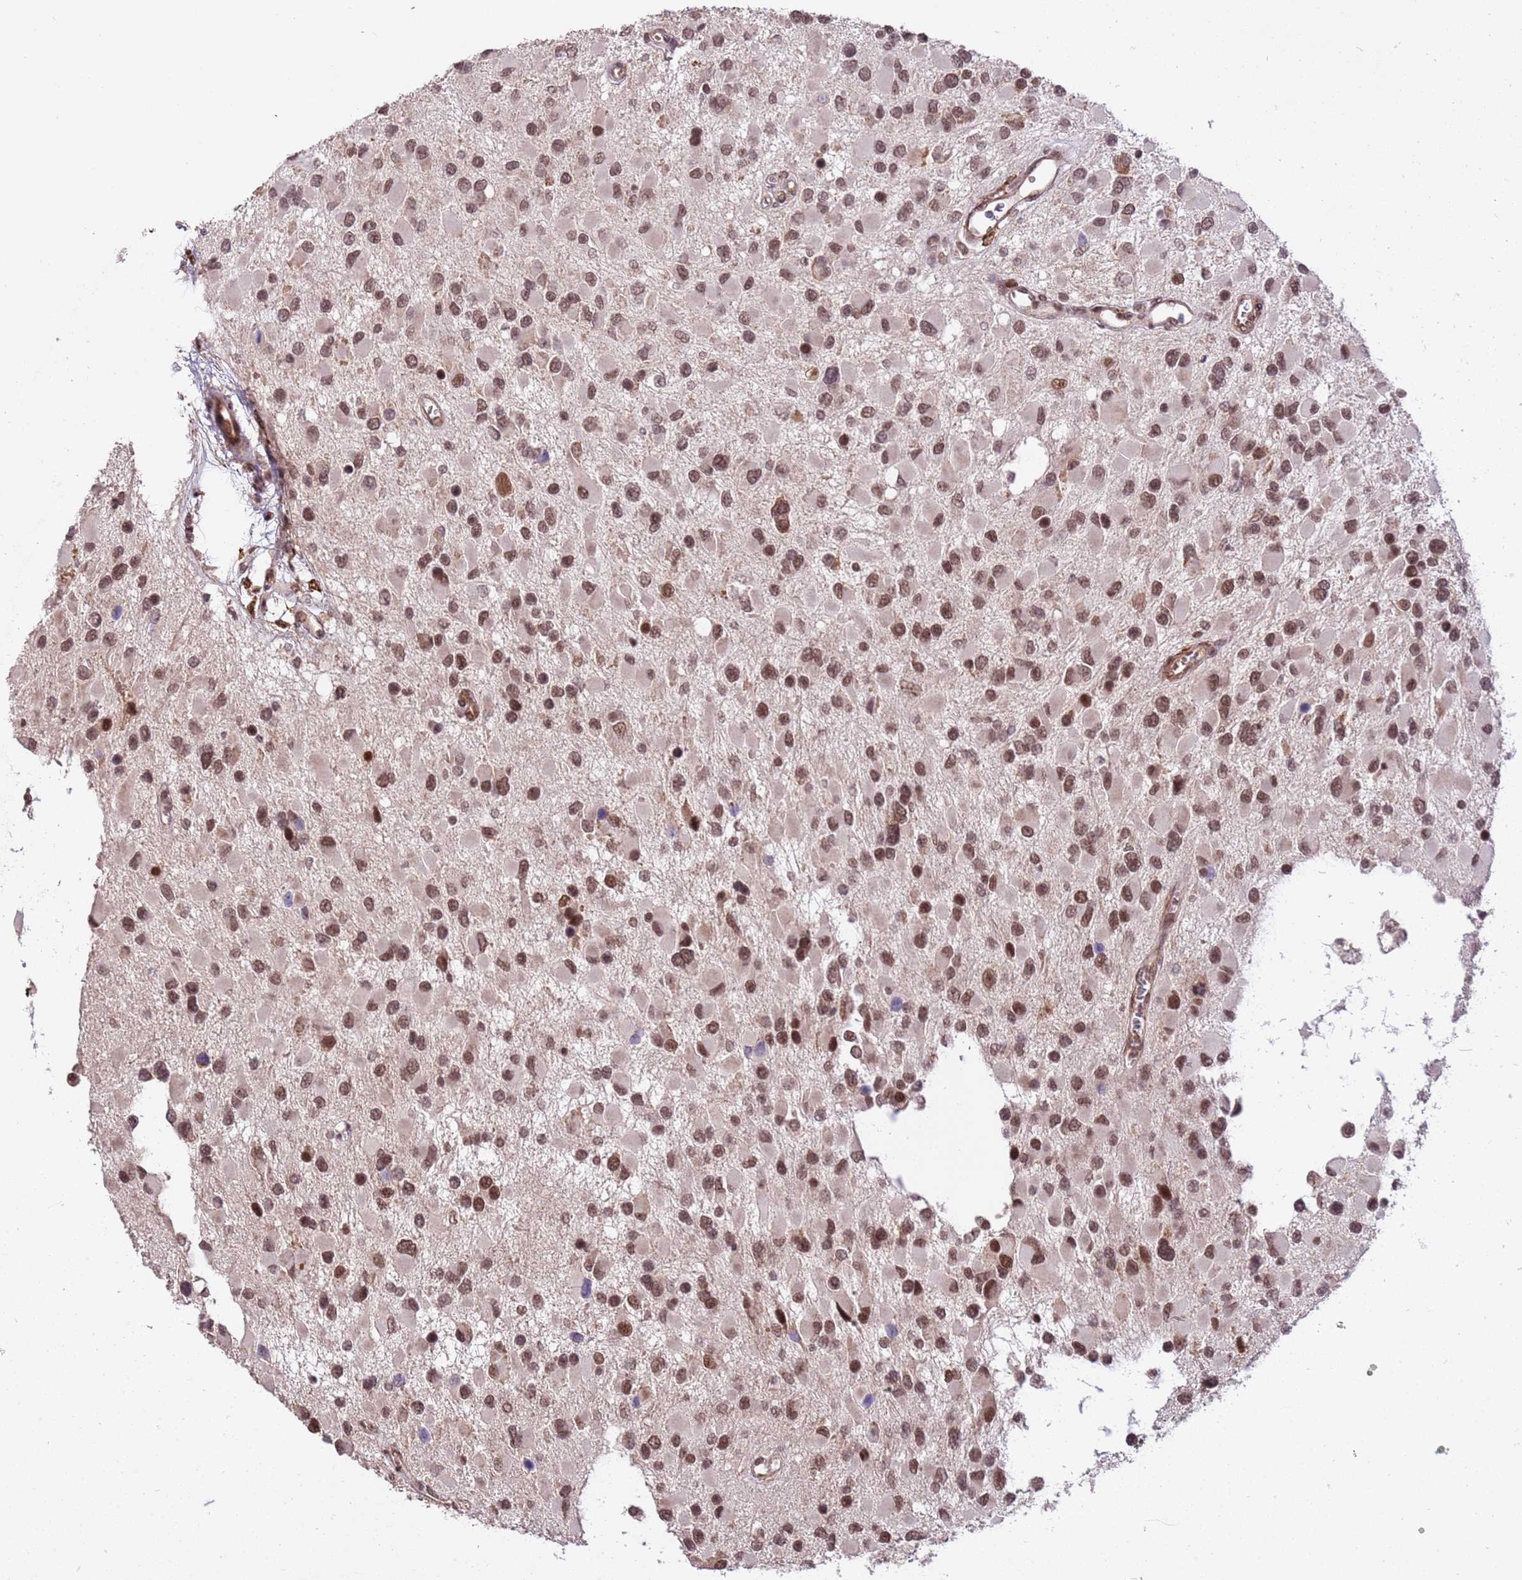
{"staining": {"intensity": "moderate", "quantity": ">75%", "location": "nuclear"}, "tissue": "glioma", "cell_type": "Tumor cells", "image_type": "cancer", "snomed": [{"axis": "morphology", "description": "Glioma, malignant, High grade"}, {"axis": "topography", "description": "Brain"}], "caption": "There is medium levels of moderate nuclear staining in tumor cells of glioma, as demonstrated by immunohistochemical staining (brown color).", "gene": "PPM1H", "patient": {"sex": "male", "age": 53}}